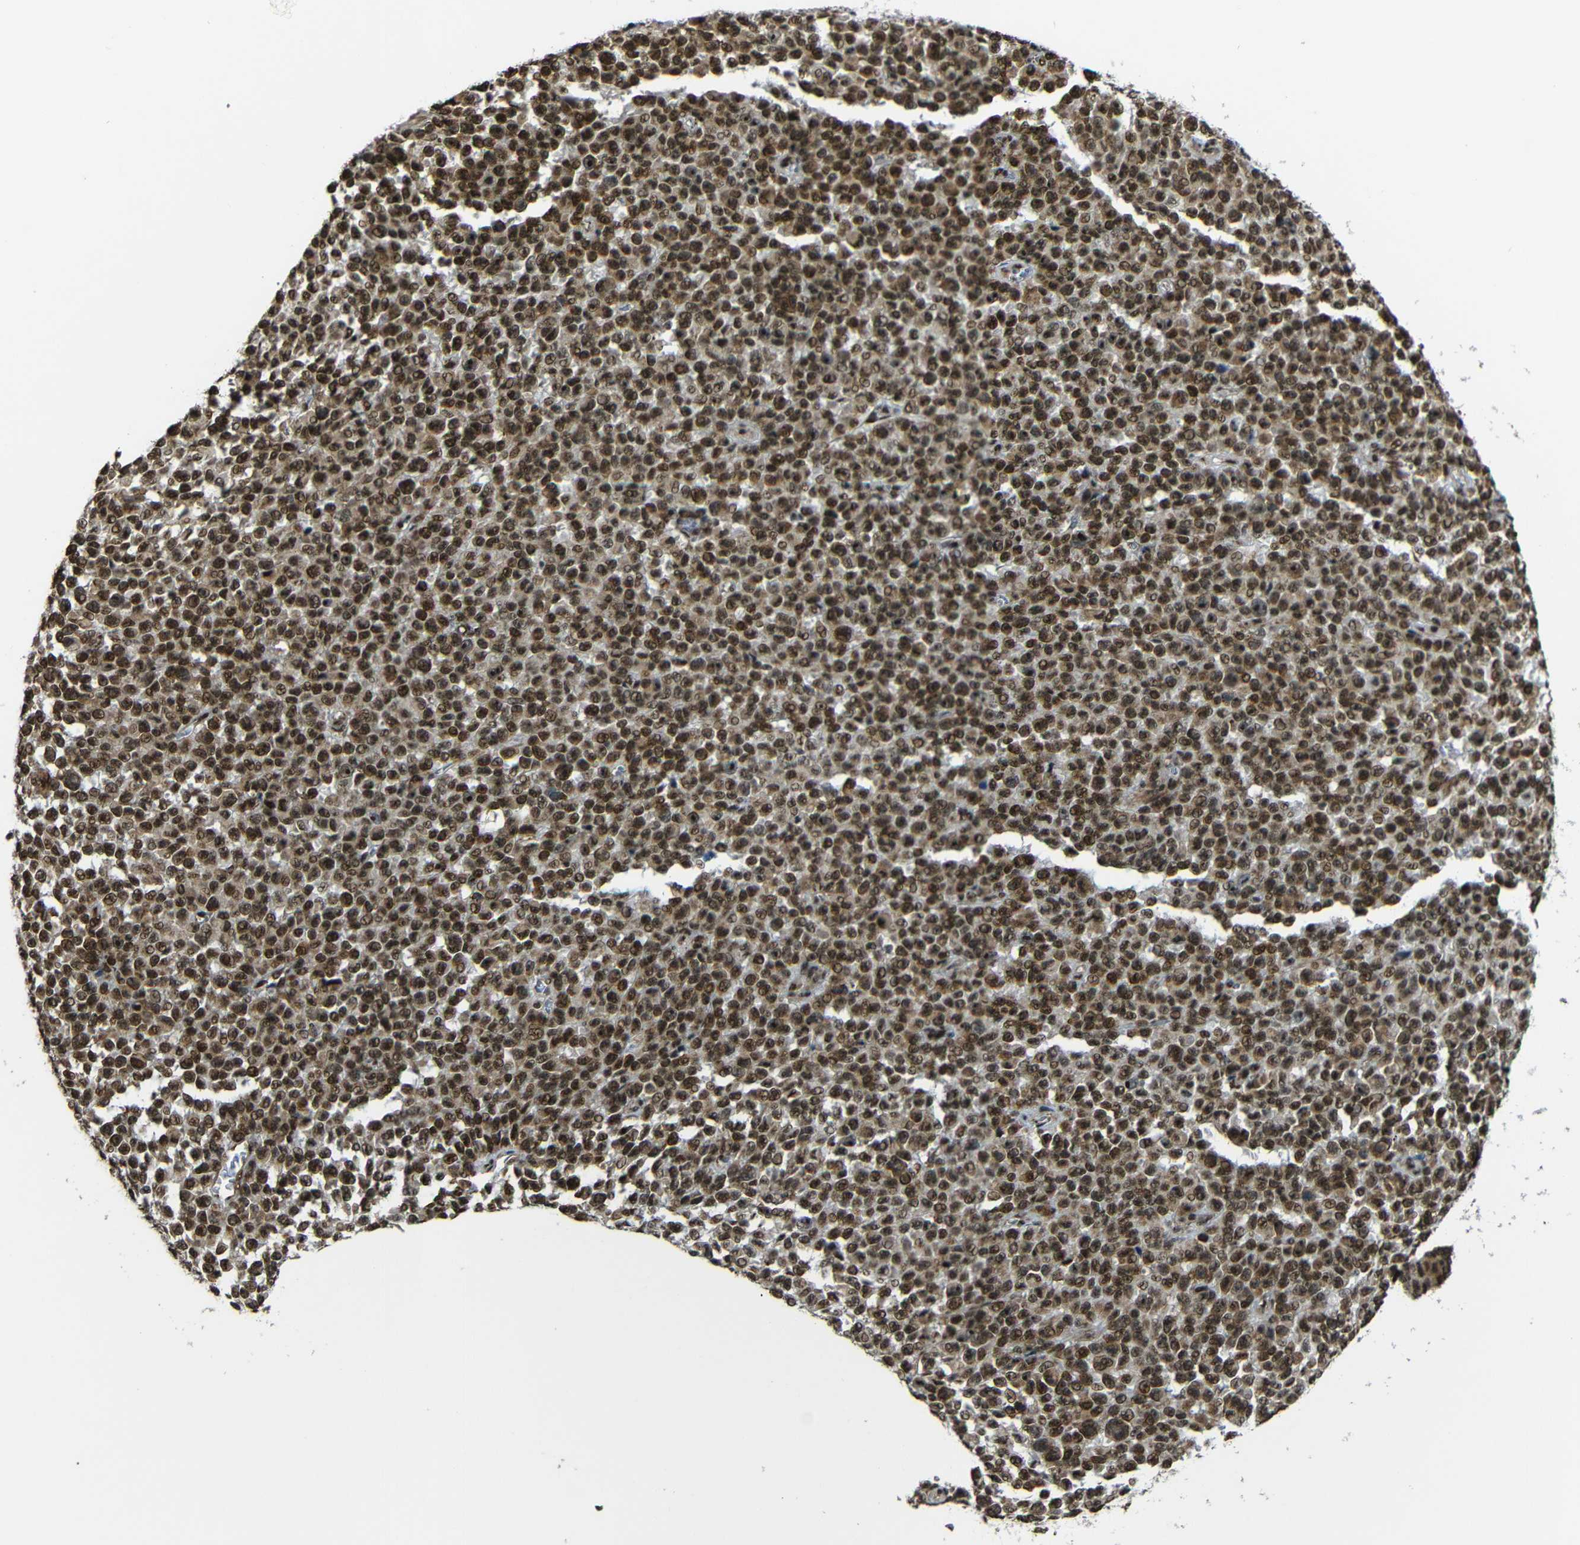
{"staining": {"intensity": "strong", "quantity": ">75%", "location": "cytoplasmic/membranous,nuclear"}, "tissue": "melanoma", "cell_type": "Tumor cells", "image_type": "cancer", "snomed": [{"axis": "morphology", "description": "Malignant melanoma, NOS"}, {"axis": "topography", "description": "Skin"}], "caption": "High-magnification brightfield microscopy of malignant melanoma stained with DAB (brown) and counterstained with hematoxylin (blue). tumor cells exhibit strong cytoplasmic/membranous and nuclear staining is identified in about>75% of cells.", "gene": "TCF7L2", "patient": {"sex": "female", "age": 82}}